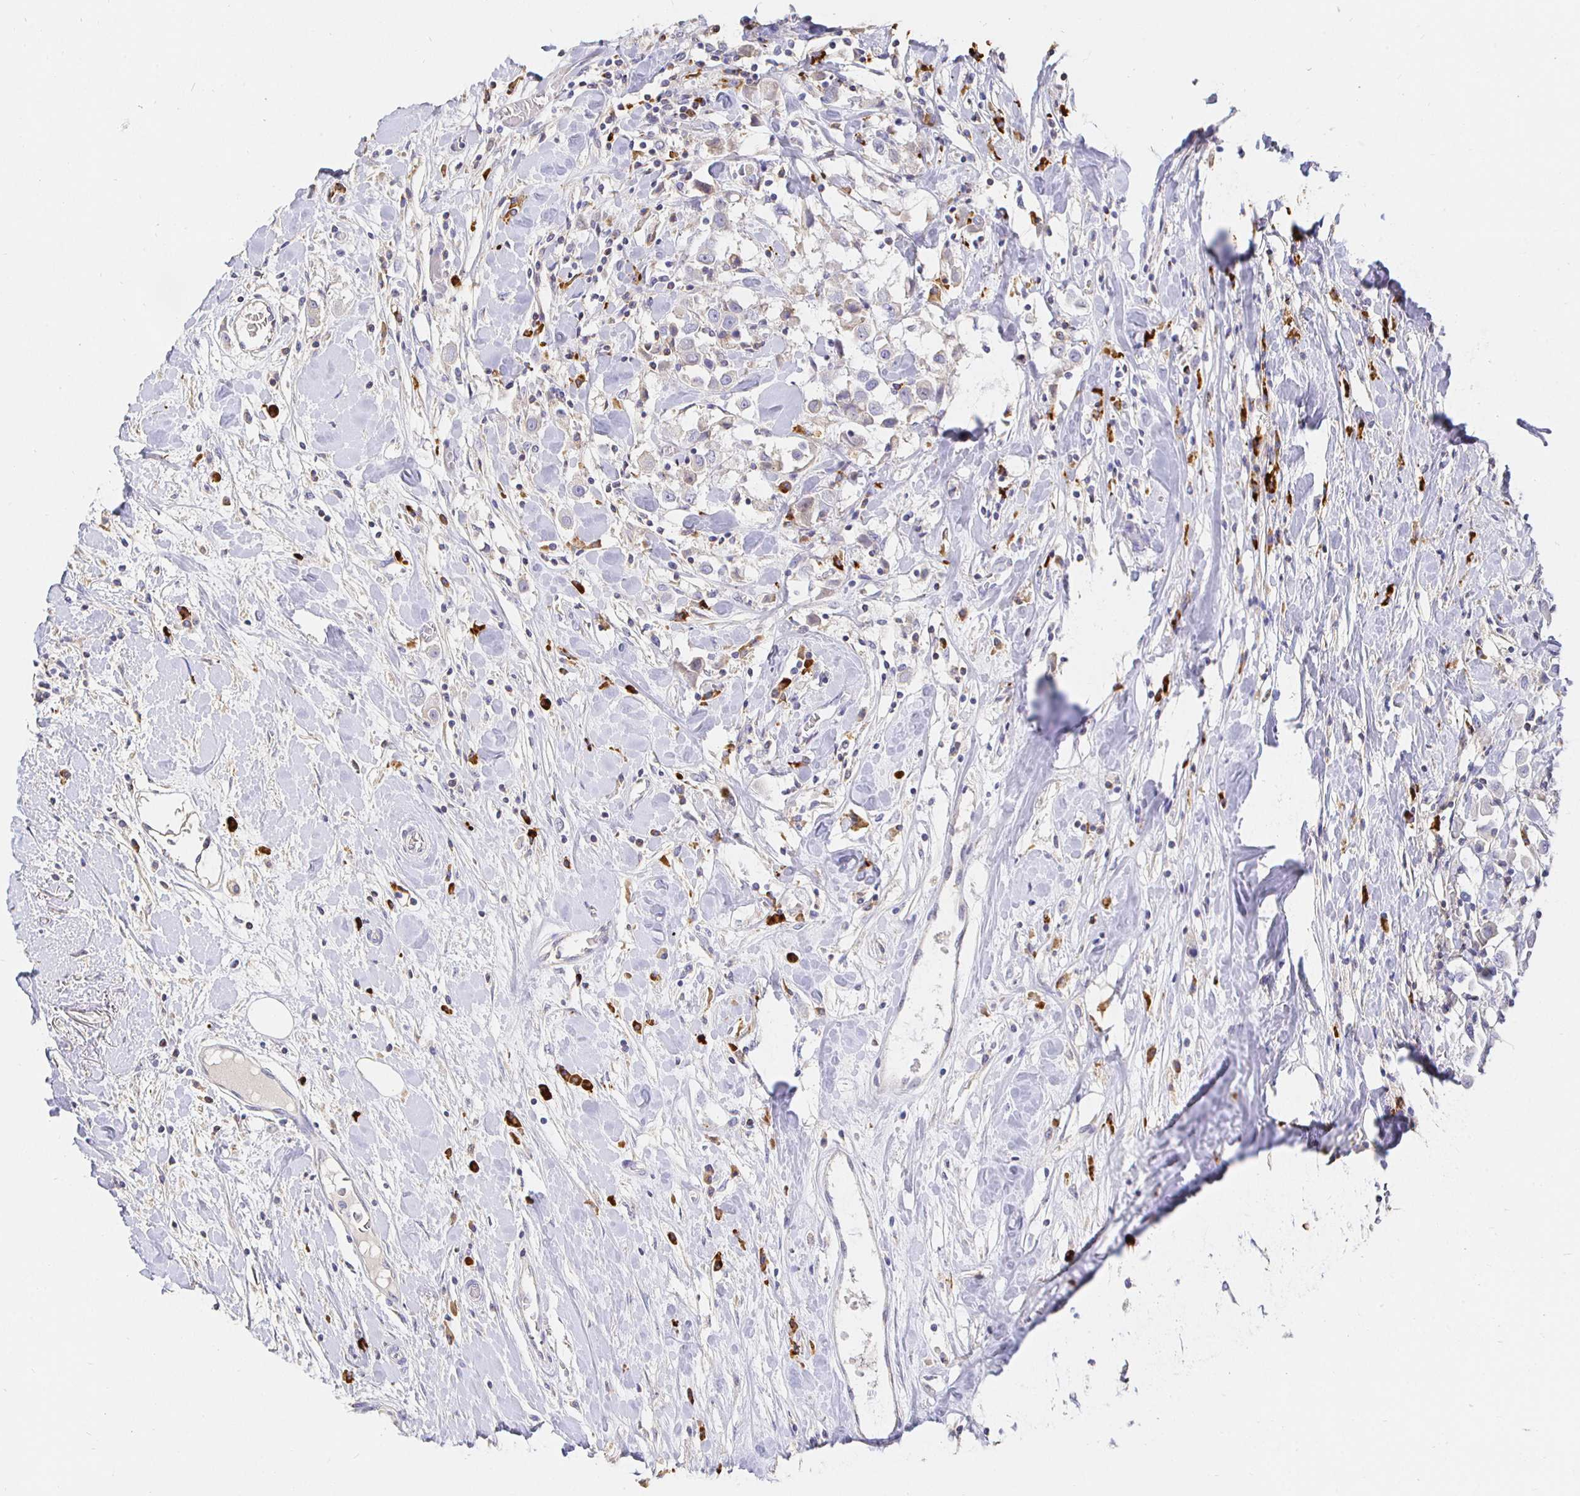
{"staining": {"intensity": "weak", "quantity": "<25%", "location": "cytoplasmic/membranous"}, "tissue": "breast cancer", "cell_type": "Tumor cells", "image_type": "cancer", "snomed": [{"axis": "morphology", "description": "Duct carcinoma"}, {"axis": "topography", "description": "Breast"}], "caption": "This is an immunohistochemistry (IHC) image of human breast intraductal carcinoma. There is no positivity in tumor cells.", "gene": "CXCR3", "patient": {"sex": "female", "age": 61}}